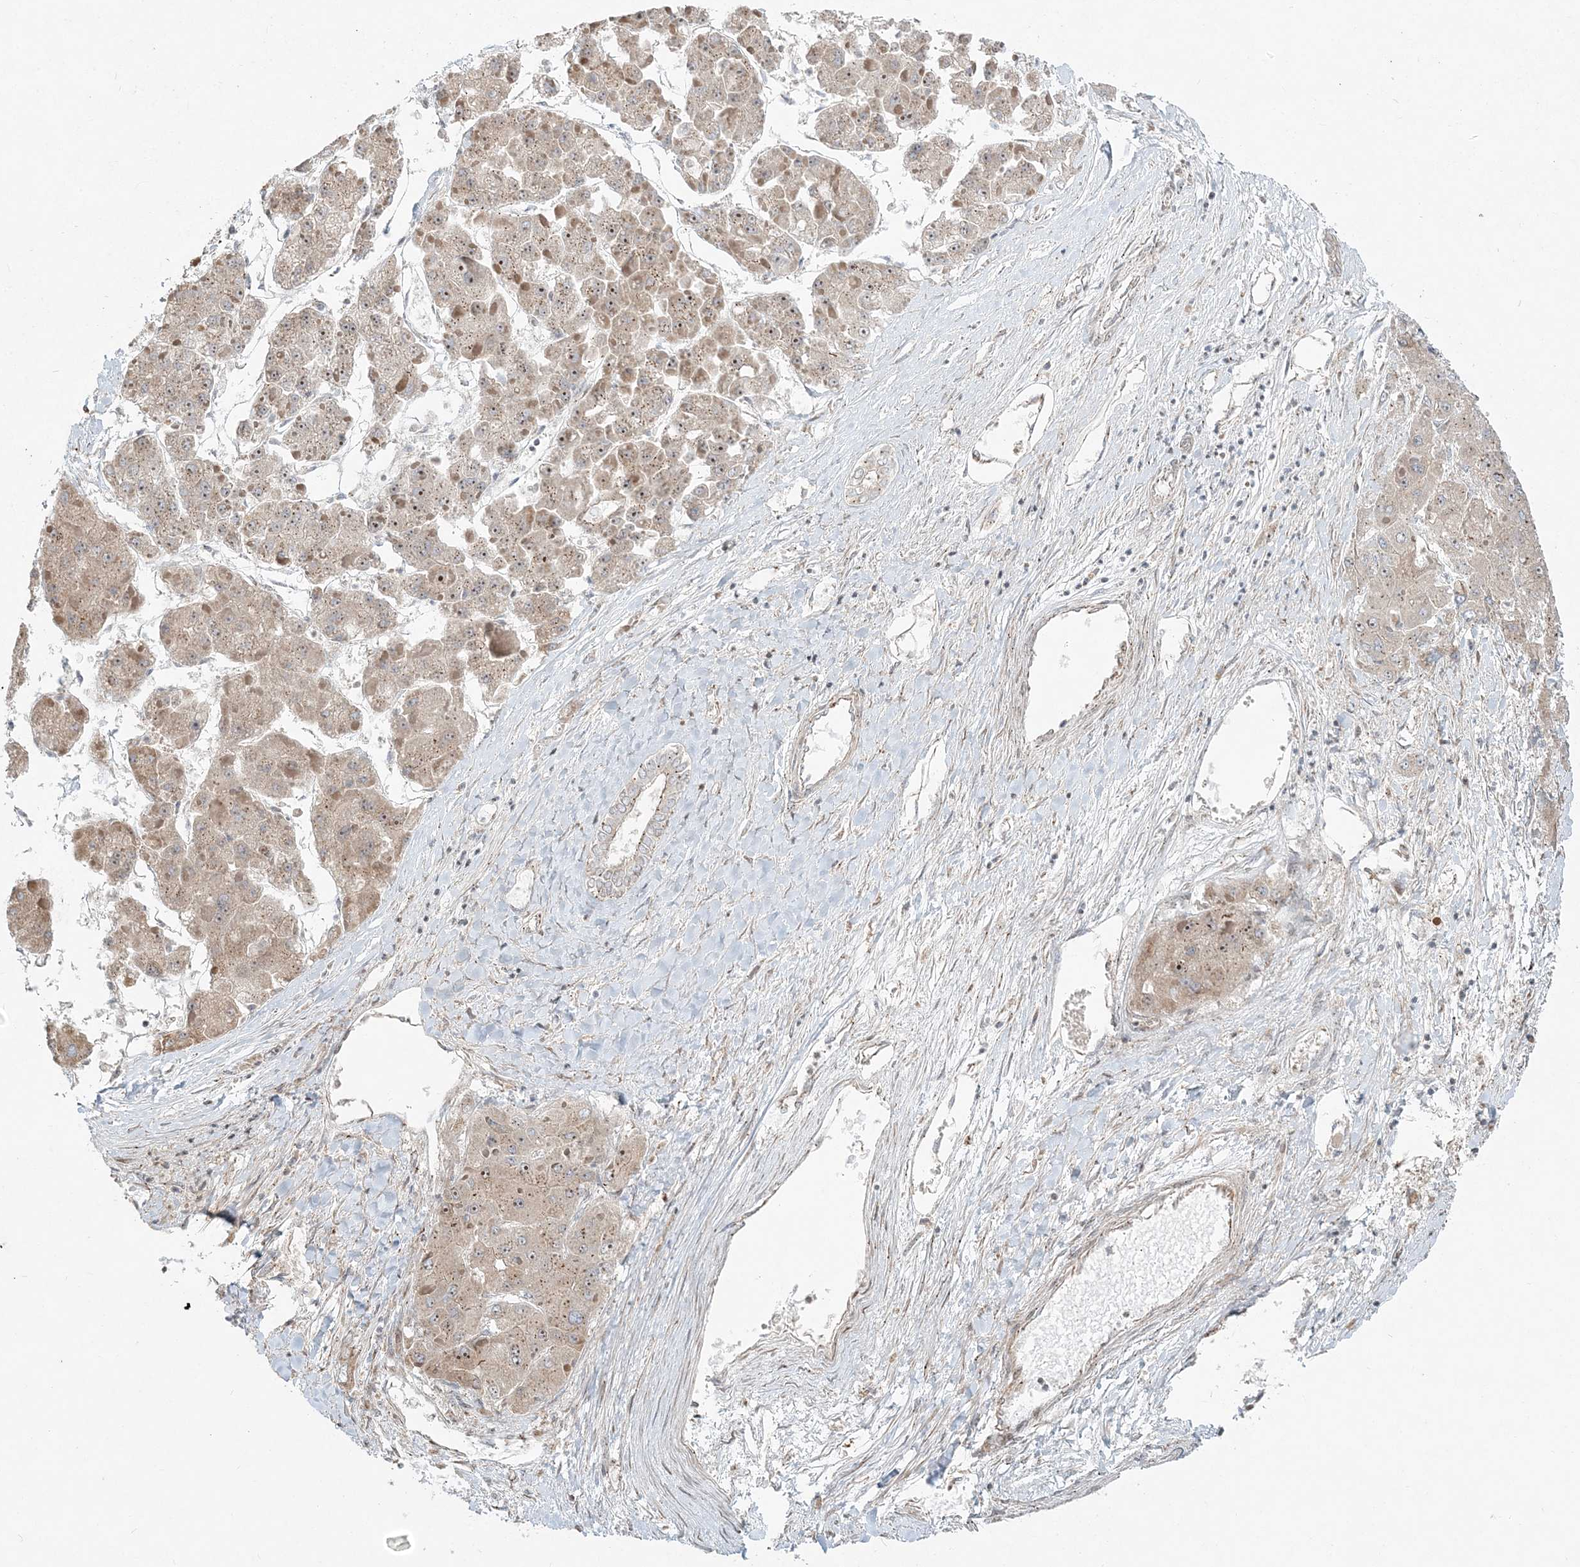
{"staining": {"intensity": "weak", "quantity": ">75%", "location": "cytoplasmic/membranous,nuclear"}, "tissue": "liver cancer", "cell_type": "Tumor cells", "image_type": "cancer", "snomed": [{"axis": "morphology", "description": "Carcinoma, Hepatocellular, NOS"}, {"axis": "topography", "description": "Liver"}], "caption": "Human liver cancer (hepatocellular carcinoma) stained with a protein marker displays weak staining in tumor cells.", "gene": "CXXC5", "patient": {"sex": "female", "age": 73}}